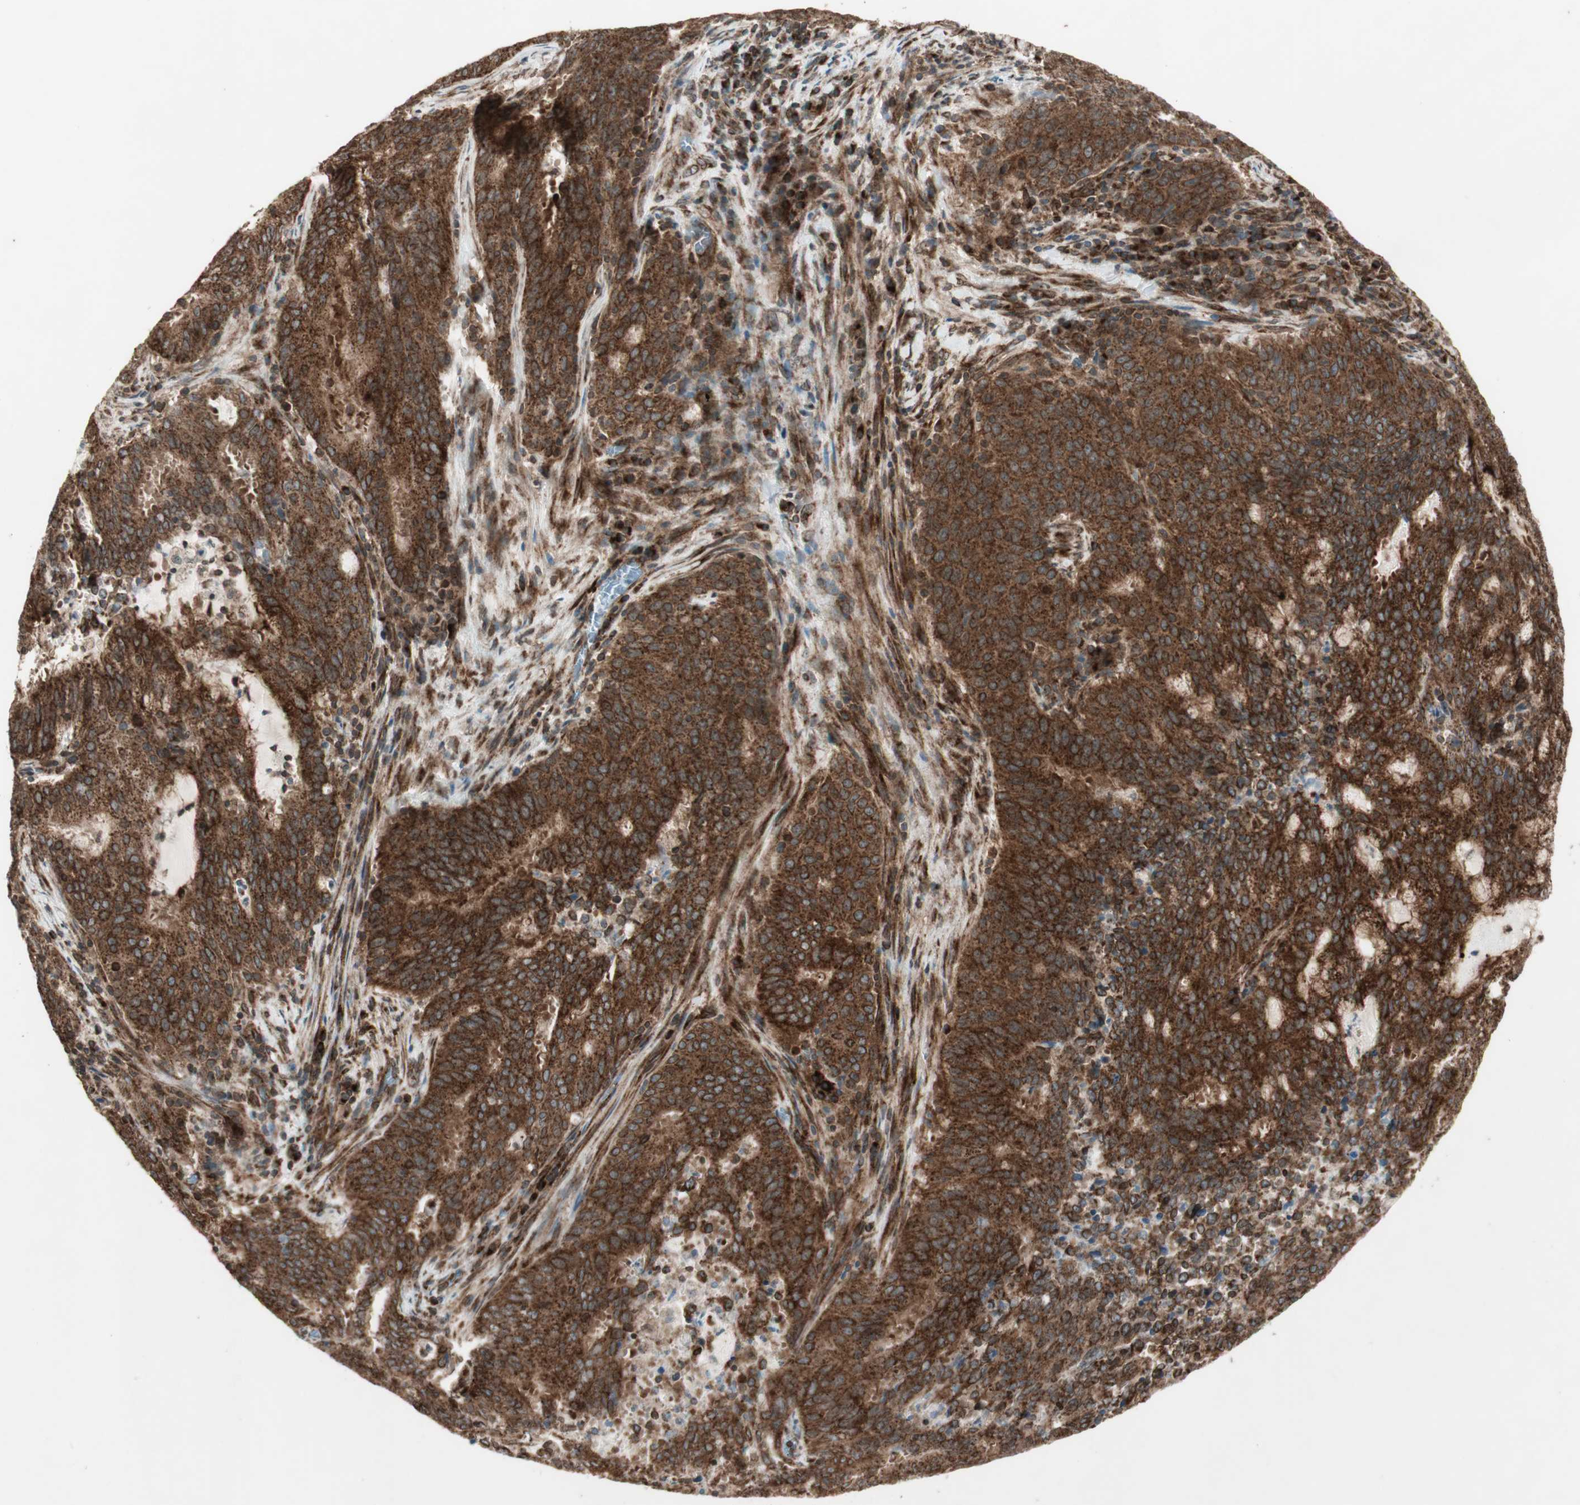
{"staining": {"intensity": "strong", "quantity": ">75%", "location": "cytoplasmic/membranous,nuclear"}, "tissue": "cervical cancer", "cell_type": "Tumor cells", "image_type": "cancer", "snomed": [{"axis": "morphology", "description": "Adenocarcinoma, NOS"}, {"axis": "topography", "description": "Cervix"}], "caption": "Strong cytoplasmic/membranous and nuclear staining is present in about >75% of tumor cells in adenocarcinoma (cervical).", "gene": "NUP62", "patient": {"sex": "female", "age": 44}}